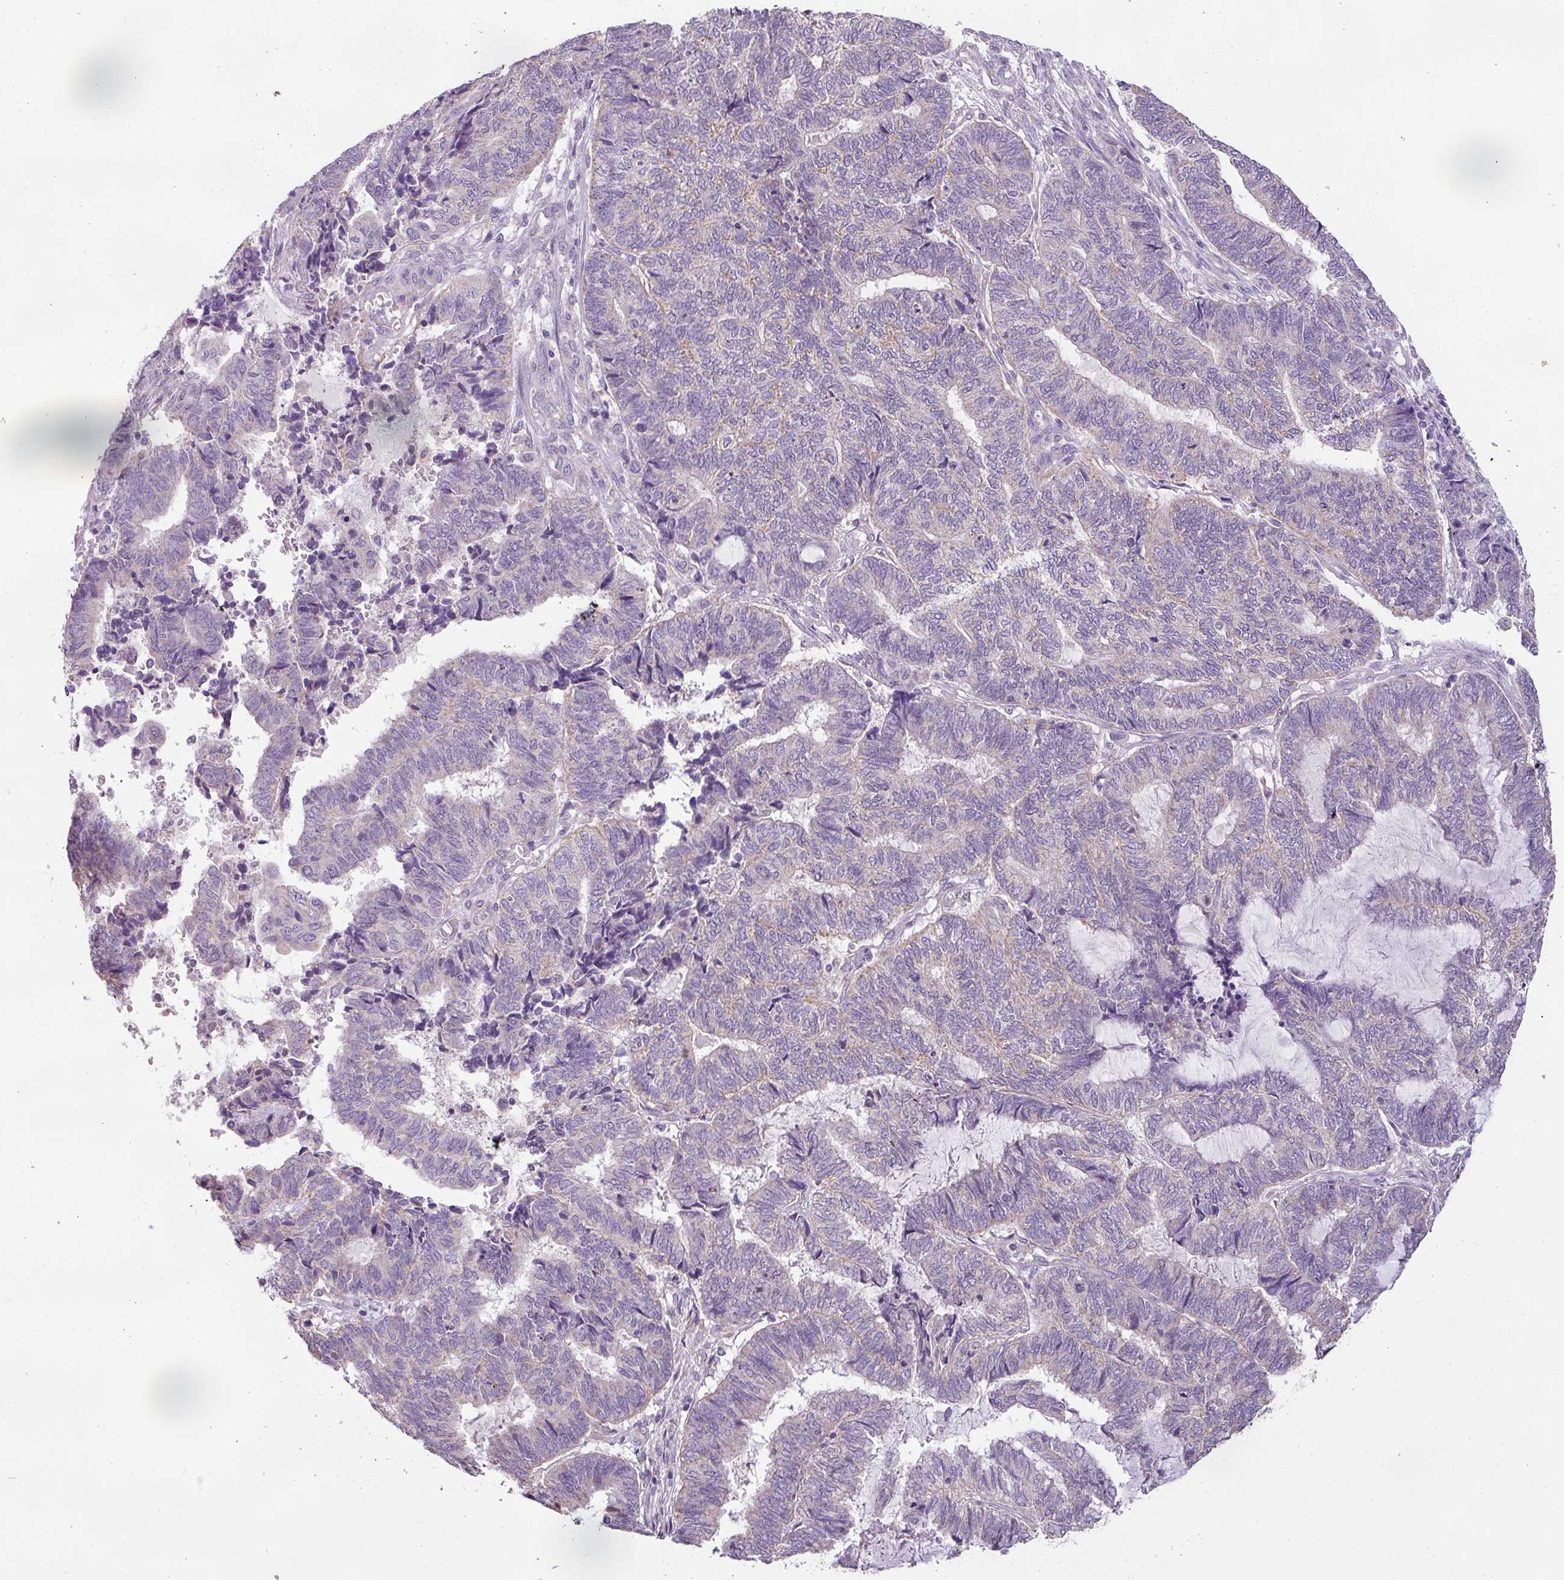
{"staining": {"intensity": "negative", "quantity": "none", "location": "none"}, "tissue": "endometrial cancer", "cell_type": "Tumor cells", "image_type": "cancer", "snomed": [{"axis": "morphology", "description": "Adenocarcinoma, NOS"}, {"axis": "topography", "description": "Uterus"}, {"axis": "topography", "description": "Endometrium"}], "caption": "Immunohistochemistry of endometrial cancer (adenocarcinoma) demonstrates no expression in tumor cells.", "gene": "PALS2", "patient": {"sex": "female", "age": 70}}